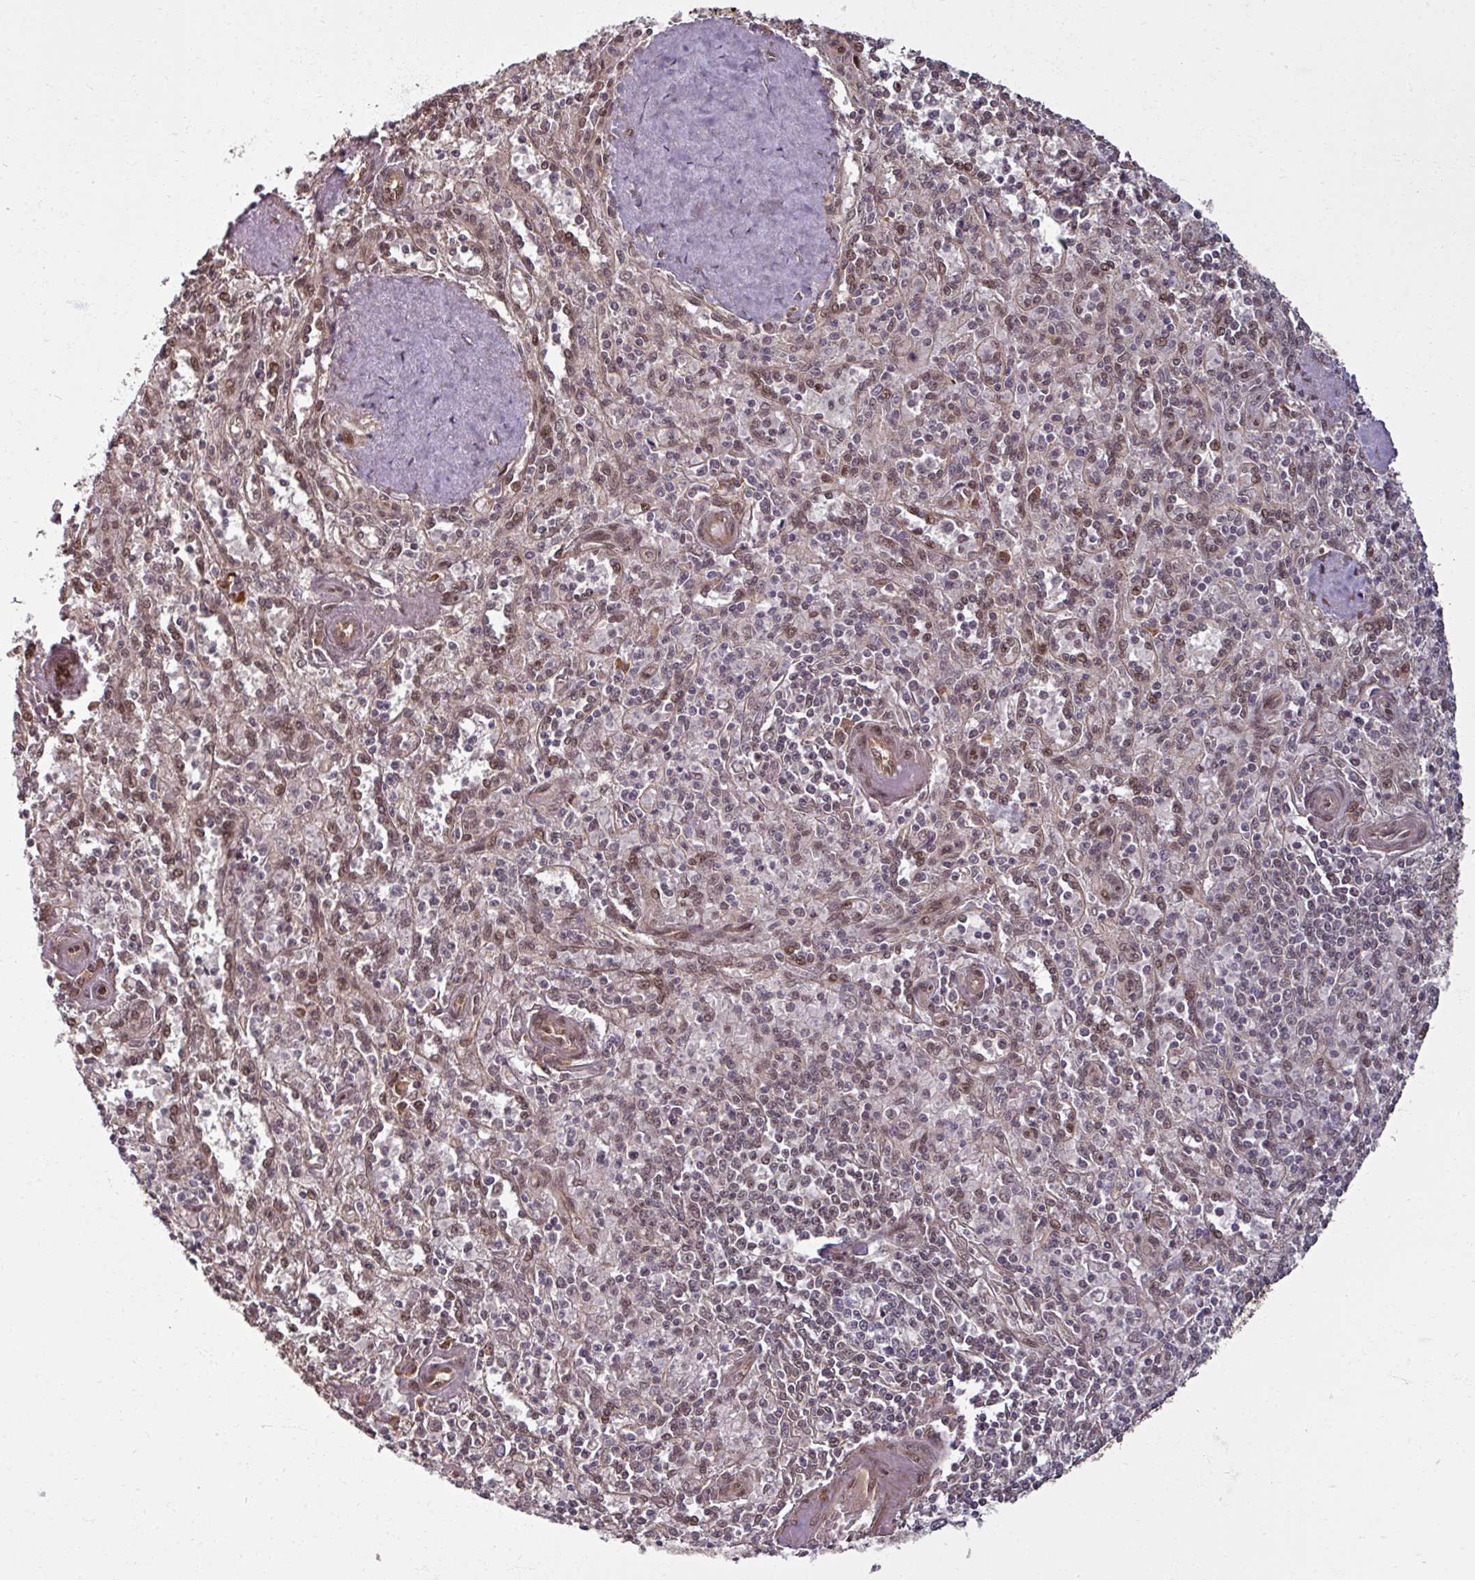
{"staining": {"intensity": "moderate", "quantity": "25%-75%", "location": "nuclear"}, "tissue": "spleen", "cell_type": "Cells in red pulp", "image_type": "normal", "snomed": [{"axis": "morphology", "description": "Normal tissue, NOS"}, {"axis": "topography", "description": "Spleen"}], "caption": "High-power microscopy captured an immunohistochemistry photomicrograph of normal spleen, revealing moderate nuclear staining in approximately 25%-75% of cells in red pulp. The protein of interest is stained brown, and the nuclei are stained in blue (DAB (3,3'-diaminobenzidine) IHC with brightfield microscopy, high magnification).", "gene": "SWI5", "patient": {"sex": "female", "age": 70}}